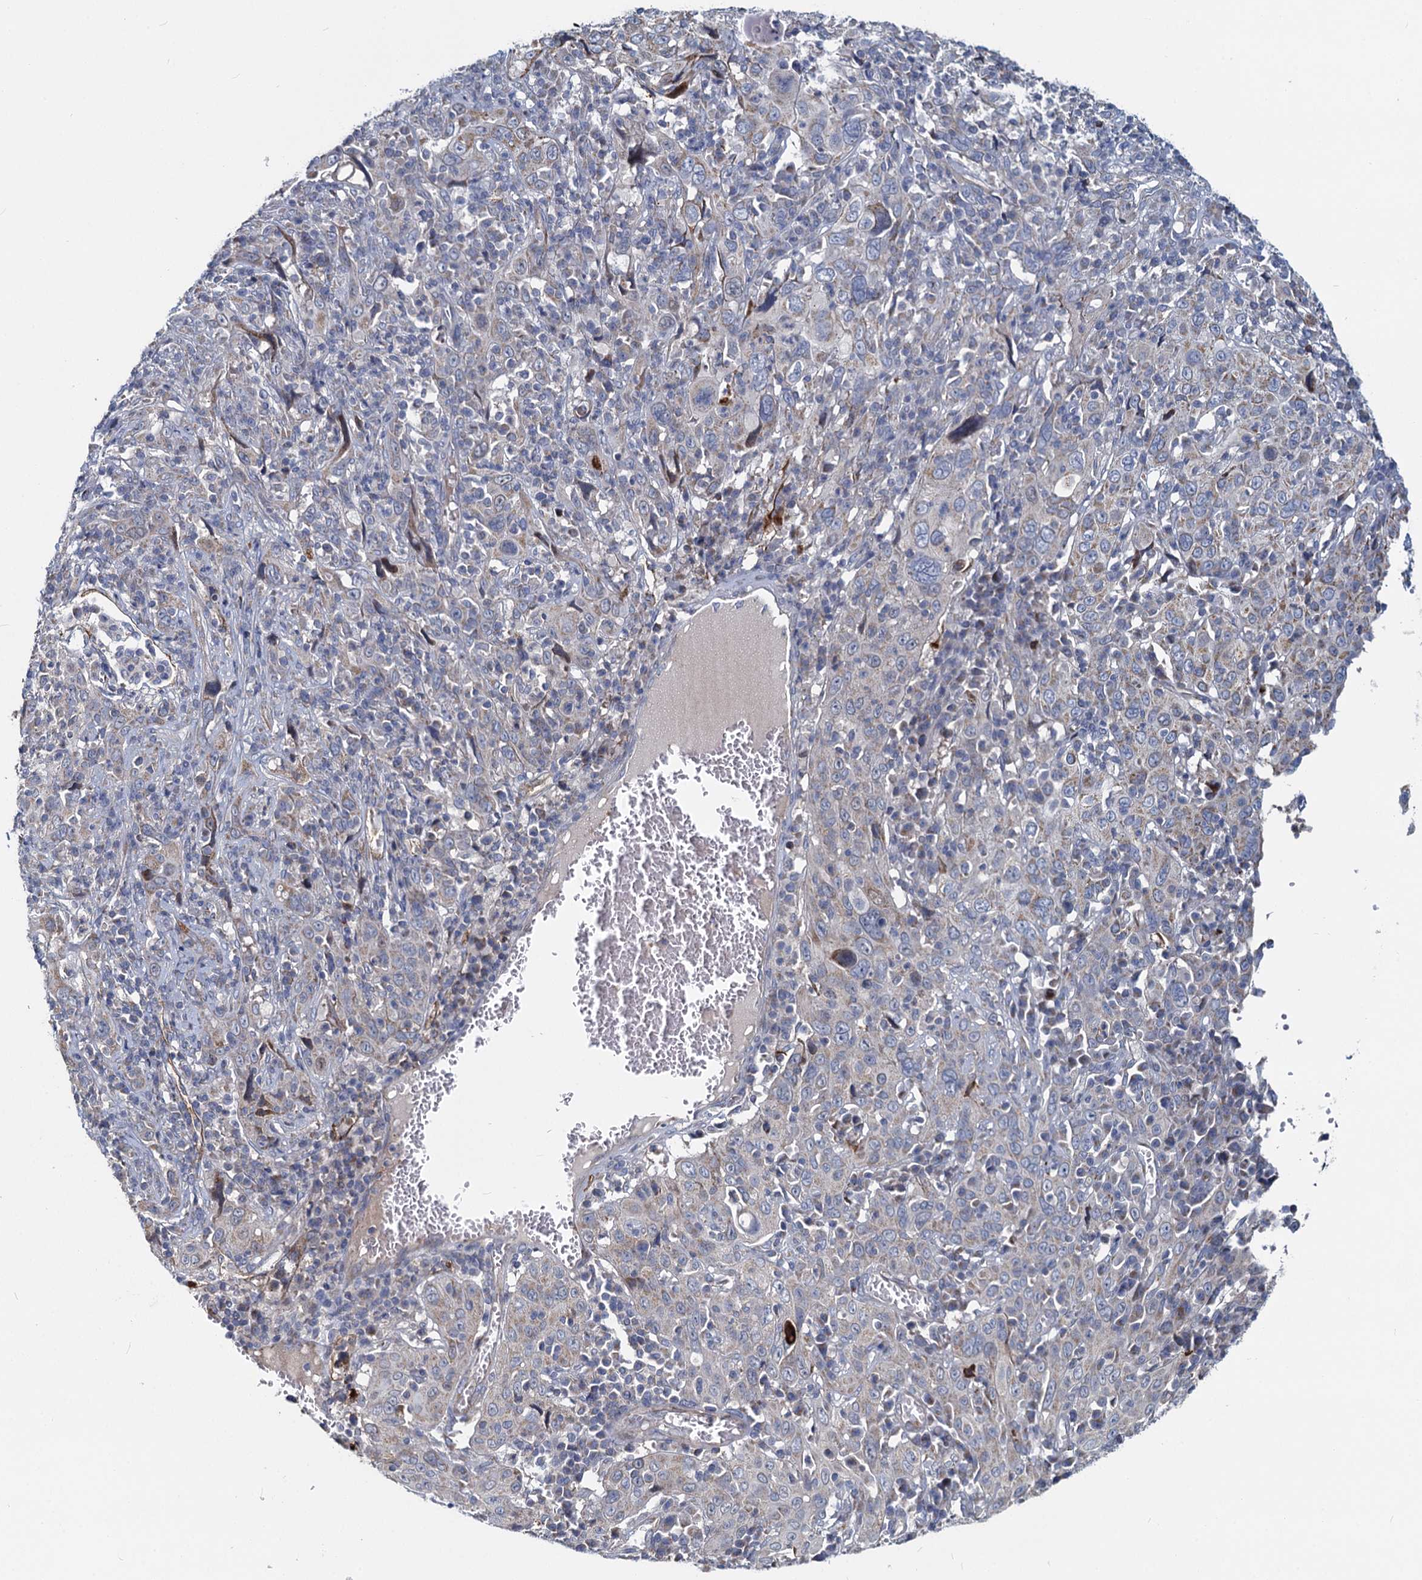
{"staining": {"intensity": "negative", "quantity": "none", "location": "none"}, "tissue": "cervical cancer", "cell_type": "Tumor cells", "image_type": "cancer", "snomed": [{"axis": "morphology", "description": "Squamous cell carcinoma, NOS"}, {"axis": "topography", "description": "Cervix"}], "caption": "Micrograph shows no protein staining in tumor cells of cervical cancer (squamous cell carcinoma) tissue. (DAB immunohistochemistry visualized using brightfield microscopy, high magnification).", "gene": "DCUN1D2", "patient": {"sex": "female", "age": 46}}